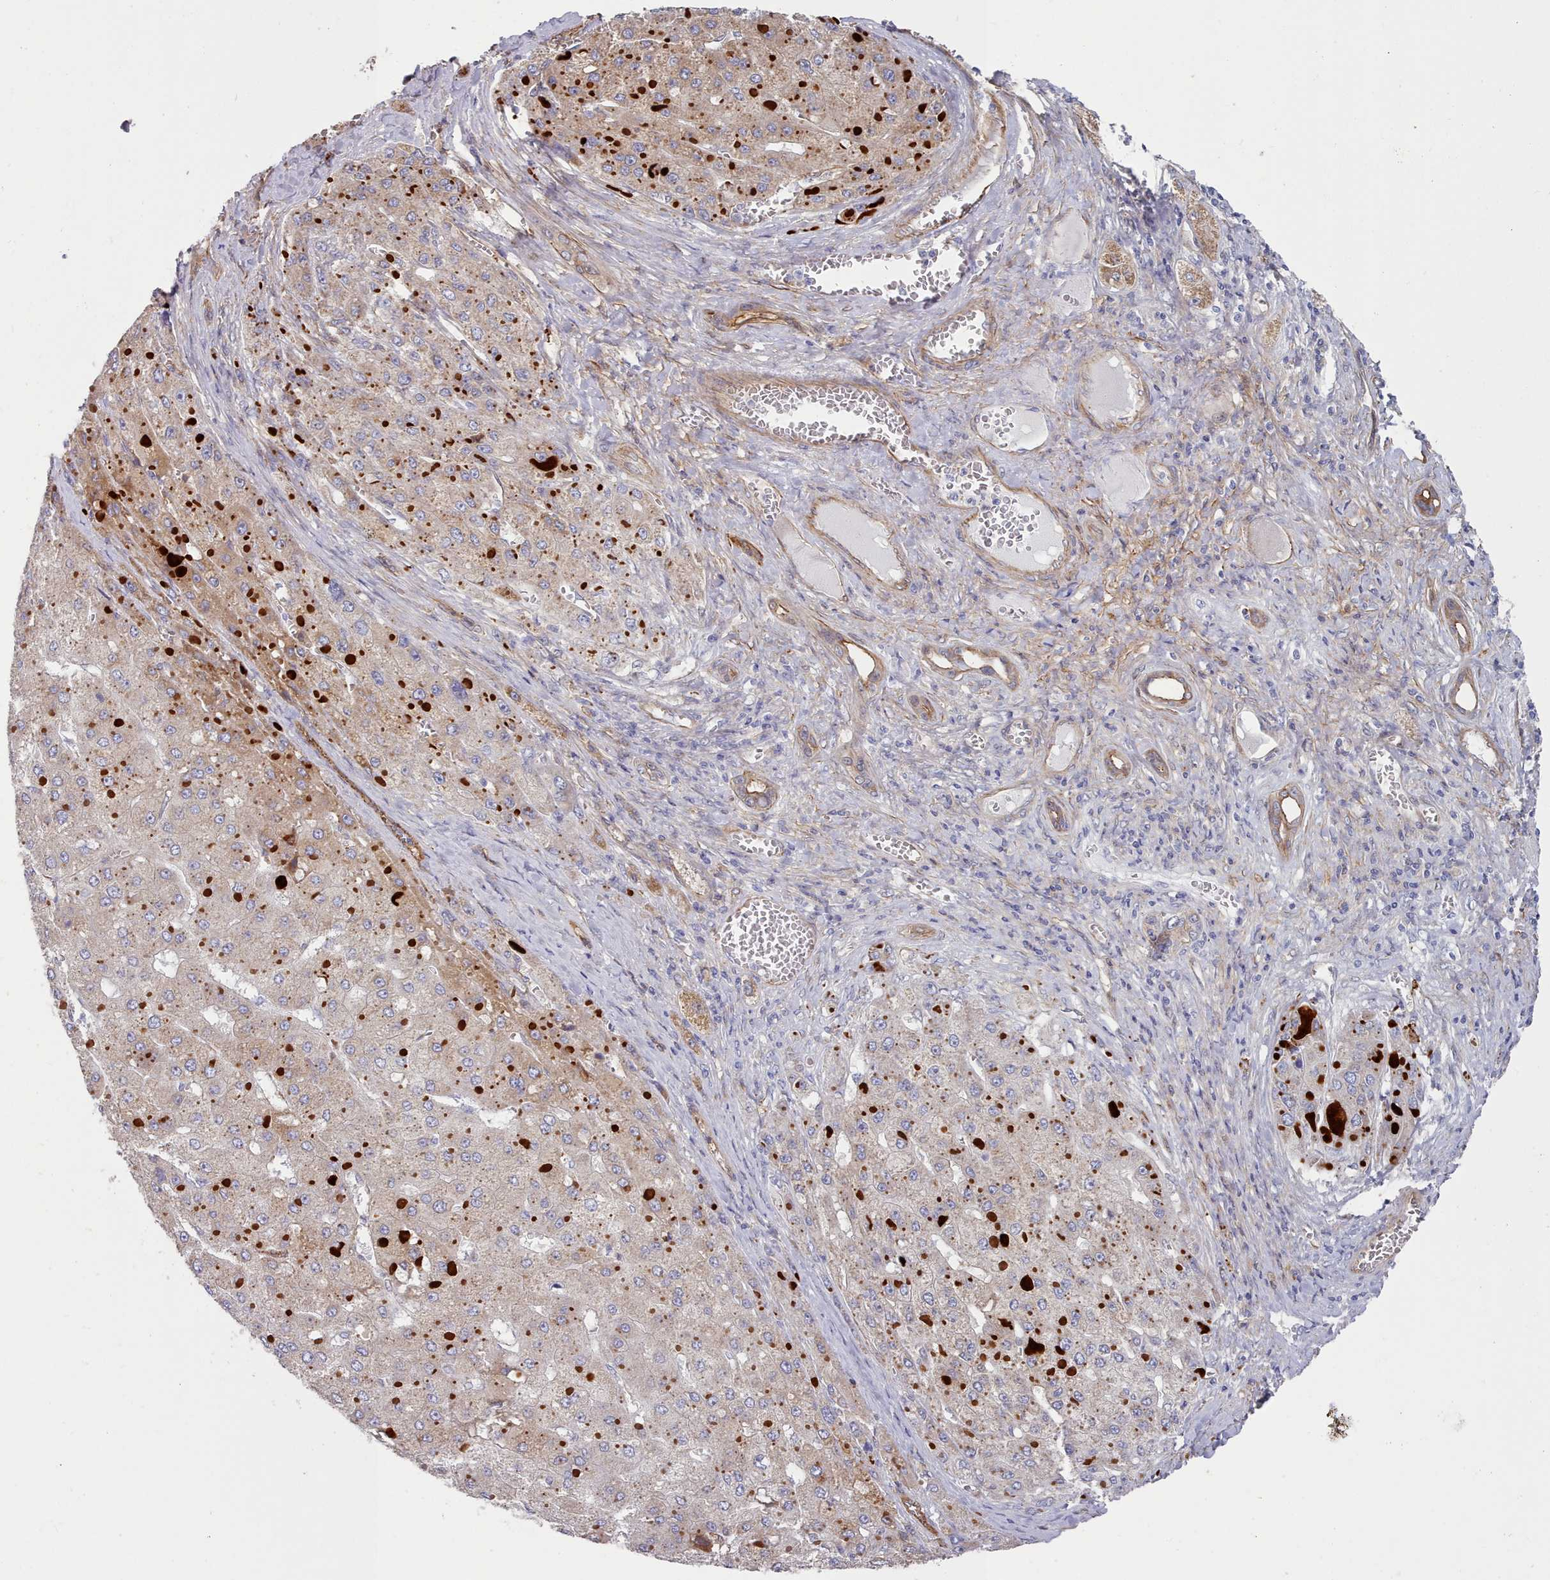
{"staining": {"intensity": "moderate", "quantity": ">75%", "location": "cytoplasmic/membranous"}, "tissue": "liver cancer", "cell_type": "Tumor cells", "image_type": "cancer", "snomed": [{"axis": "morphology", "description": "Carcinoma, Hepatocellular, NOS"}, {"axis": "topography", "description": "Liver"}], "caption": "The immunohistochemical stain highlights moderate cytoplasmic/membranous staining in tumor cells of liver cancer tissue.", "gene": "G6PC1", "patient": {"sex": "female", "age": 73}}